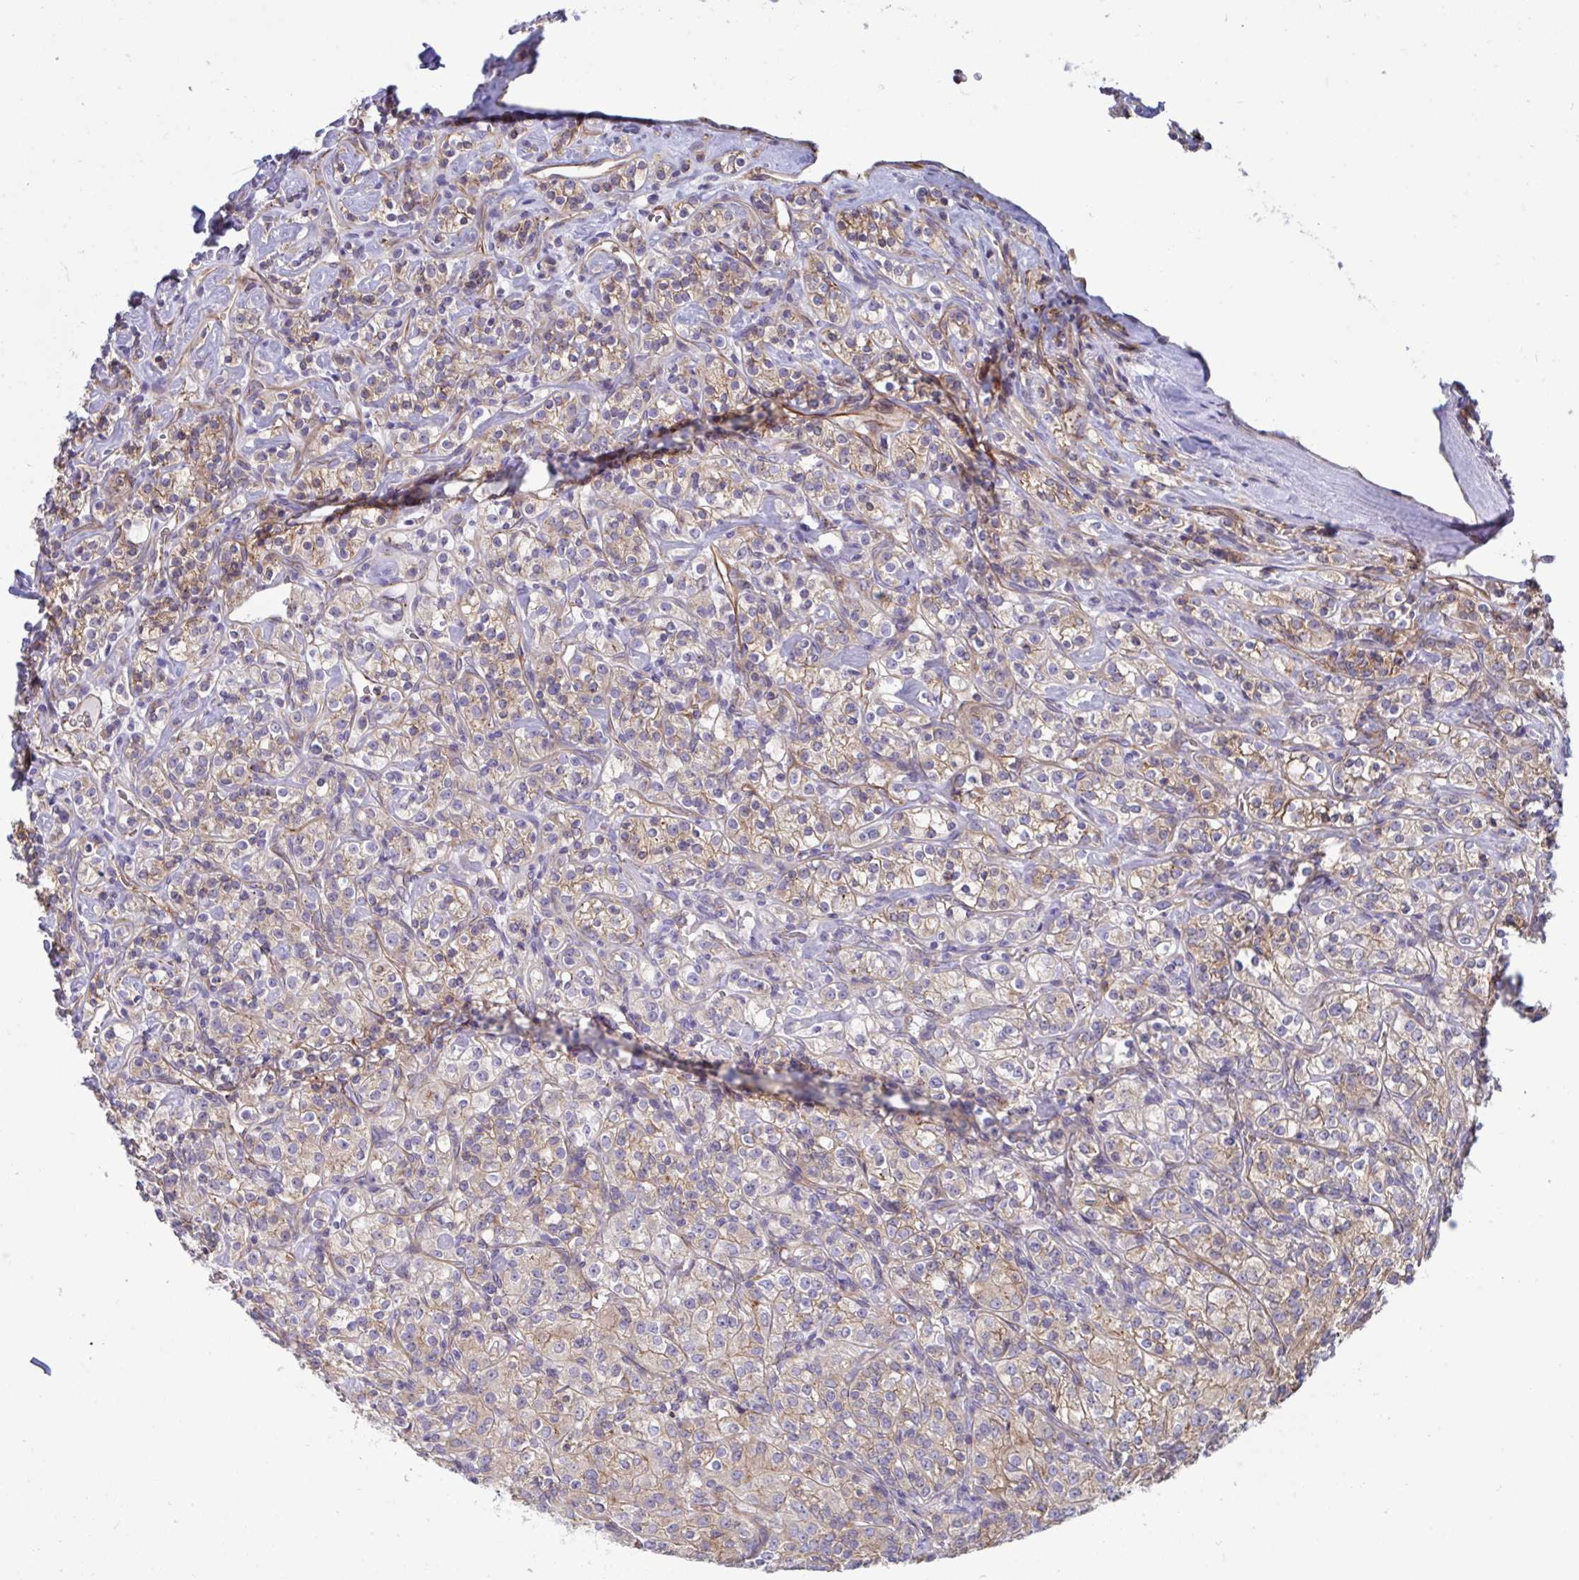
{"staining": {"intensity": "weak", "quantity": "25%-75%", "location": "cytoplasmic/membranous"}, "tissue": "renal cancer", "cell_type": "Tumor cells", "image_type": "cancer", "snomed": [{"axis": "morphology", "description": "Adenocarcinoma, NOS"}, {"axis": "topography", "description": "Kidney"}], "caption": "Immunohistochemistry (IHC) of human renal cancer demonstrates low levels of weak cytoplasmic/membranous positivity in about 25%-75% of tumor cells. (DAB IHC with brightfield microscopy, high magnification).", "gene": "SLC9A6", "patient": {"sex": "male", "age": 77}}